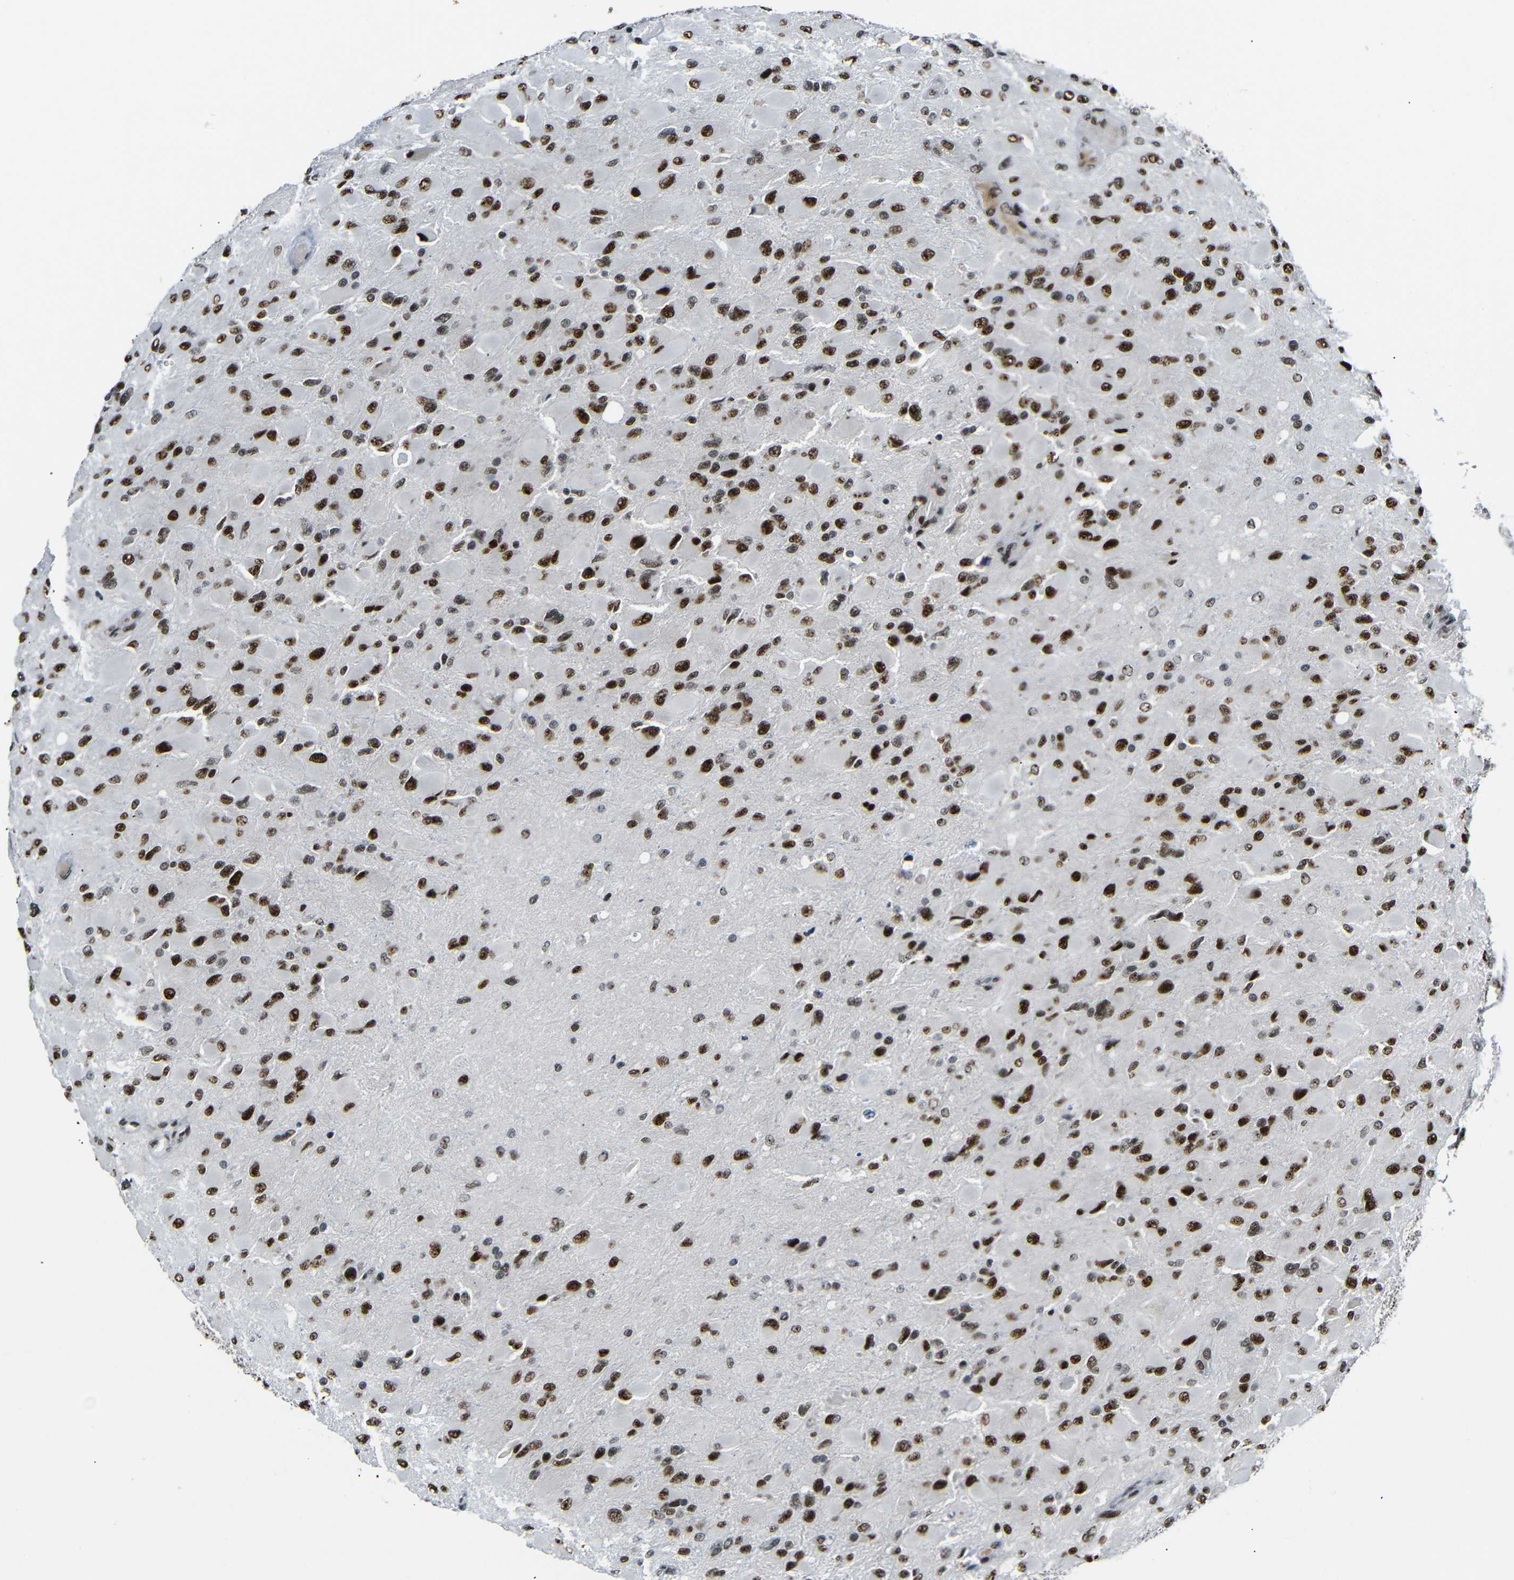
{"staining": {"intensity": "strong", "quantity": ">75%", "location": "nuclear"}, "tissue": "glioma", "cell_type": "Tumor cells", "image_type": "cancer", "snomed": [{"axis": "morphology", "description": "Glioma, malignant, High grade"}, {"axis": "topography", "description": "Cerebral cortex"}], "caption": "Malignant high-grade glioma stained for a protein (brown) reveals strong nuclear positive positivity in approximately >75% of tumor cells.", "gene": "SETDB2", "patient": {"sex": "female", "age": 36}}